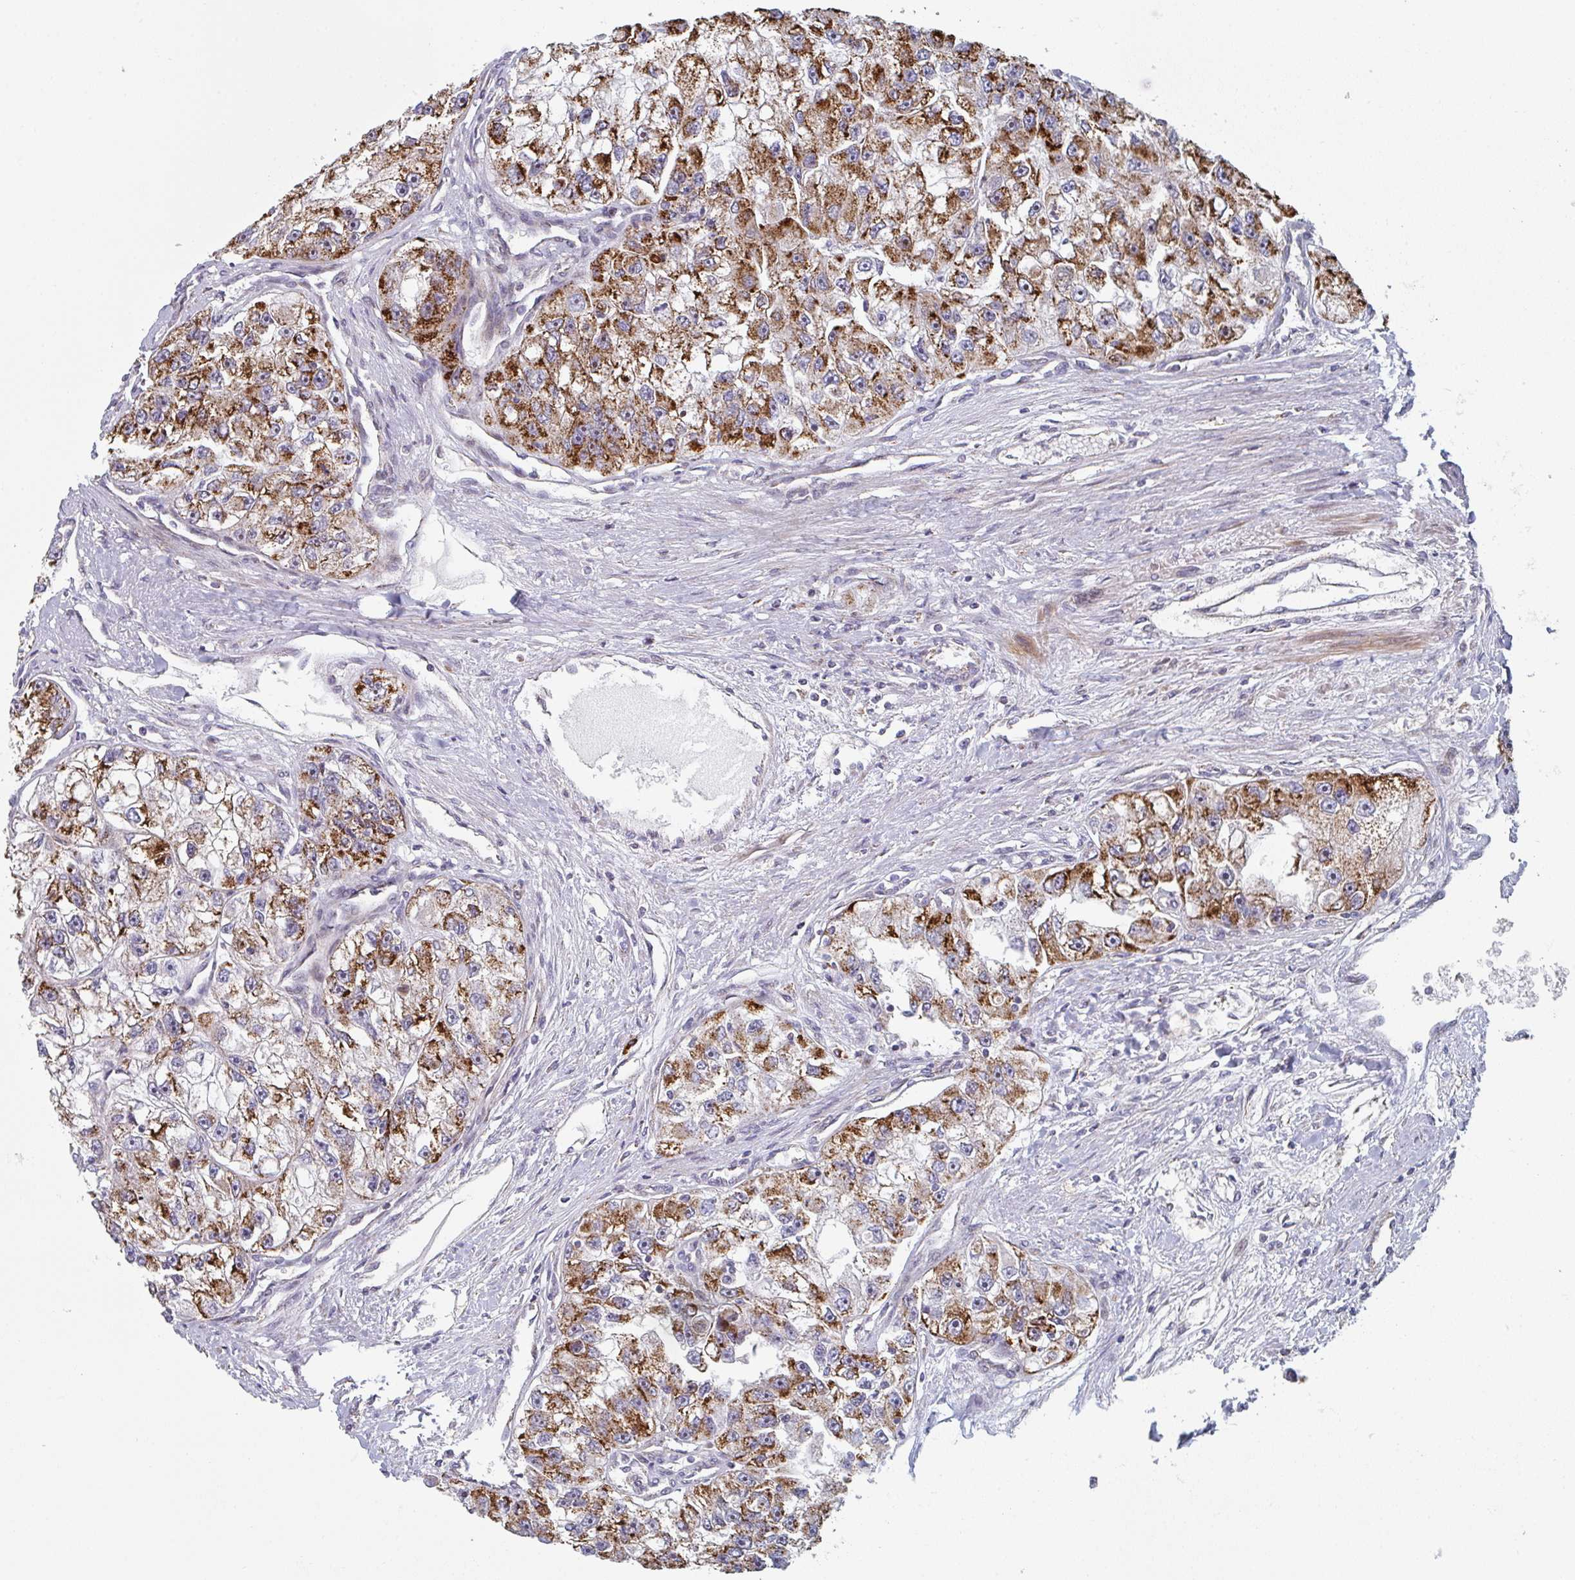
{"staining": {"intensity": "strong", "quantity": ">75%", "location": "cytoplasmic/membranous"}, "tissue": "renal cancer", "cell_type": "Tumor cells", "image_type": "cancer", "snomed": [{"axis": "morphology", "description": "Adenocarcinoma, NOS"}, {"axis": "topography", "description": "Kidney"}], "caption": "Immunohistochemical staining of adenocarcinoma (renal) reveals strong cytoplasmic/membranous protein staining in about >75% of tumor cells. (DAB = brown stain, brightfield microscopy at high magnification).", "gene": "ZNF644", "patient": {"sex": "male", "age": 63}}